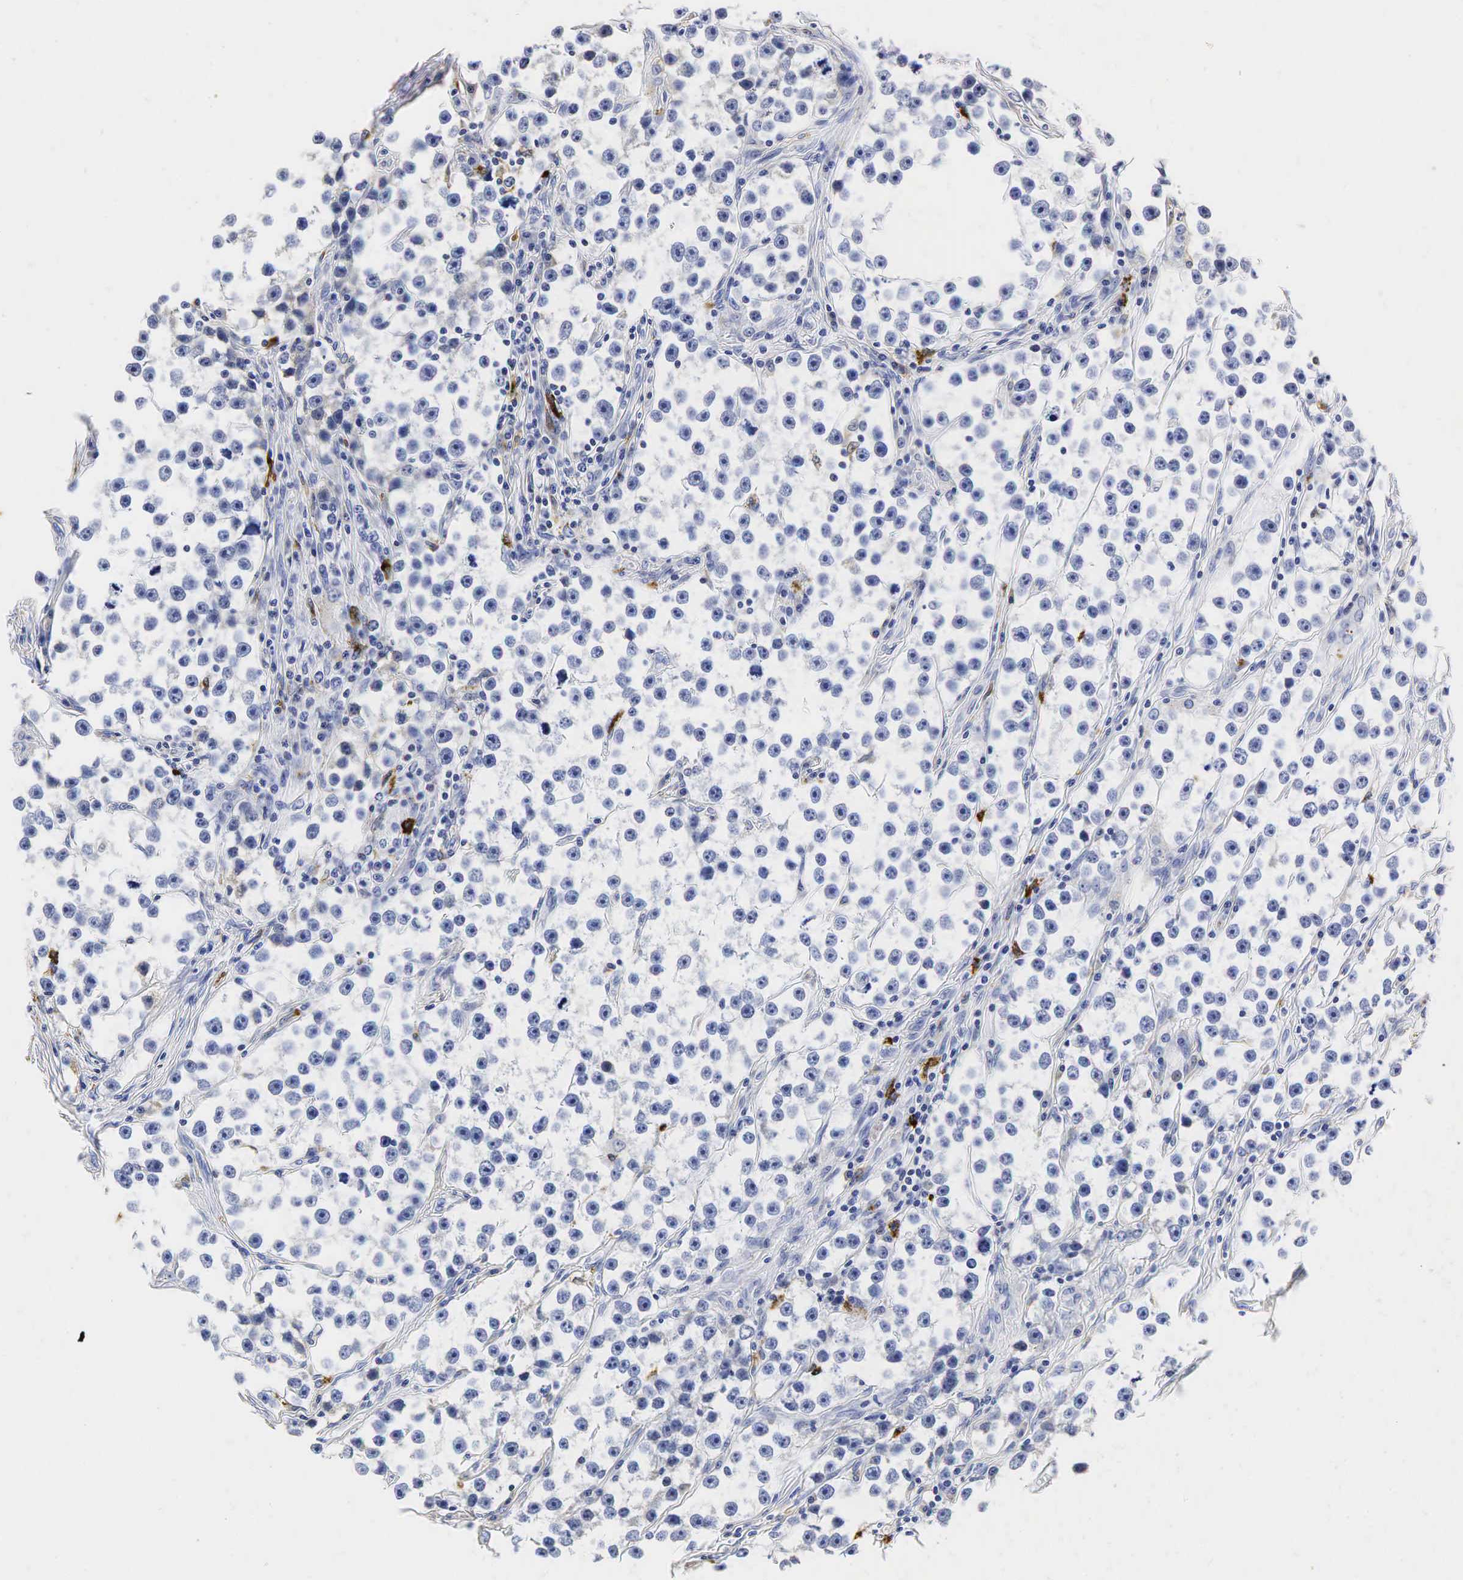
{"staining": {"intensity": "negative", "quantity": "none", "location": "none"}, "tissue": "testis cancer", "cell_type": "Tumor cells", "image_type": "cancer", "snomed": [{"axis": "morphology", "description": "Seminoma, NOS"}, {"axis": "topography", "description": "Testis"}], "caption": "IHC of human testis cancer (seminoma) shows no positivity in tumor cells. (IHC, brightfield microscopy, high magnification).", "gene": "LYZ", "patient": {"sex": "male", "age": 32}}